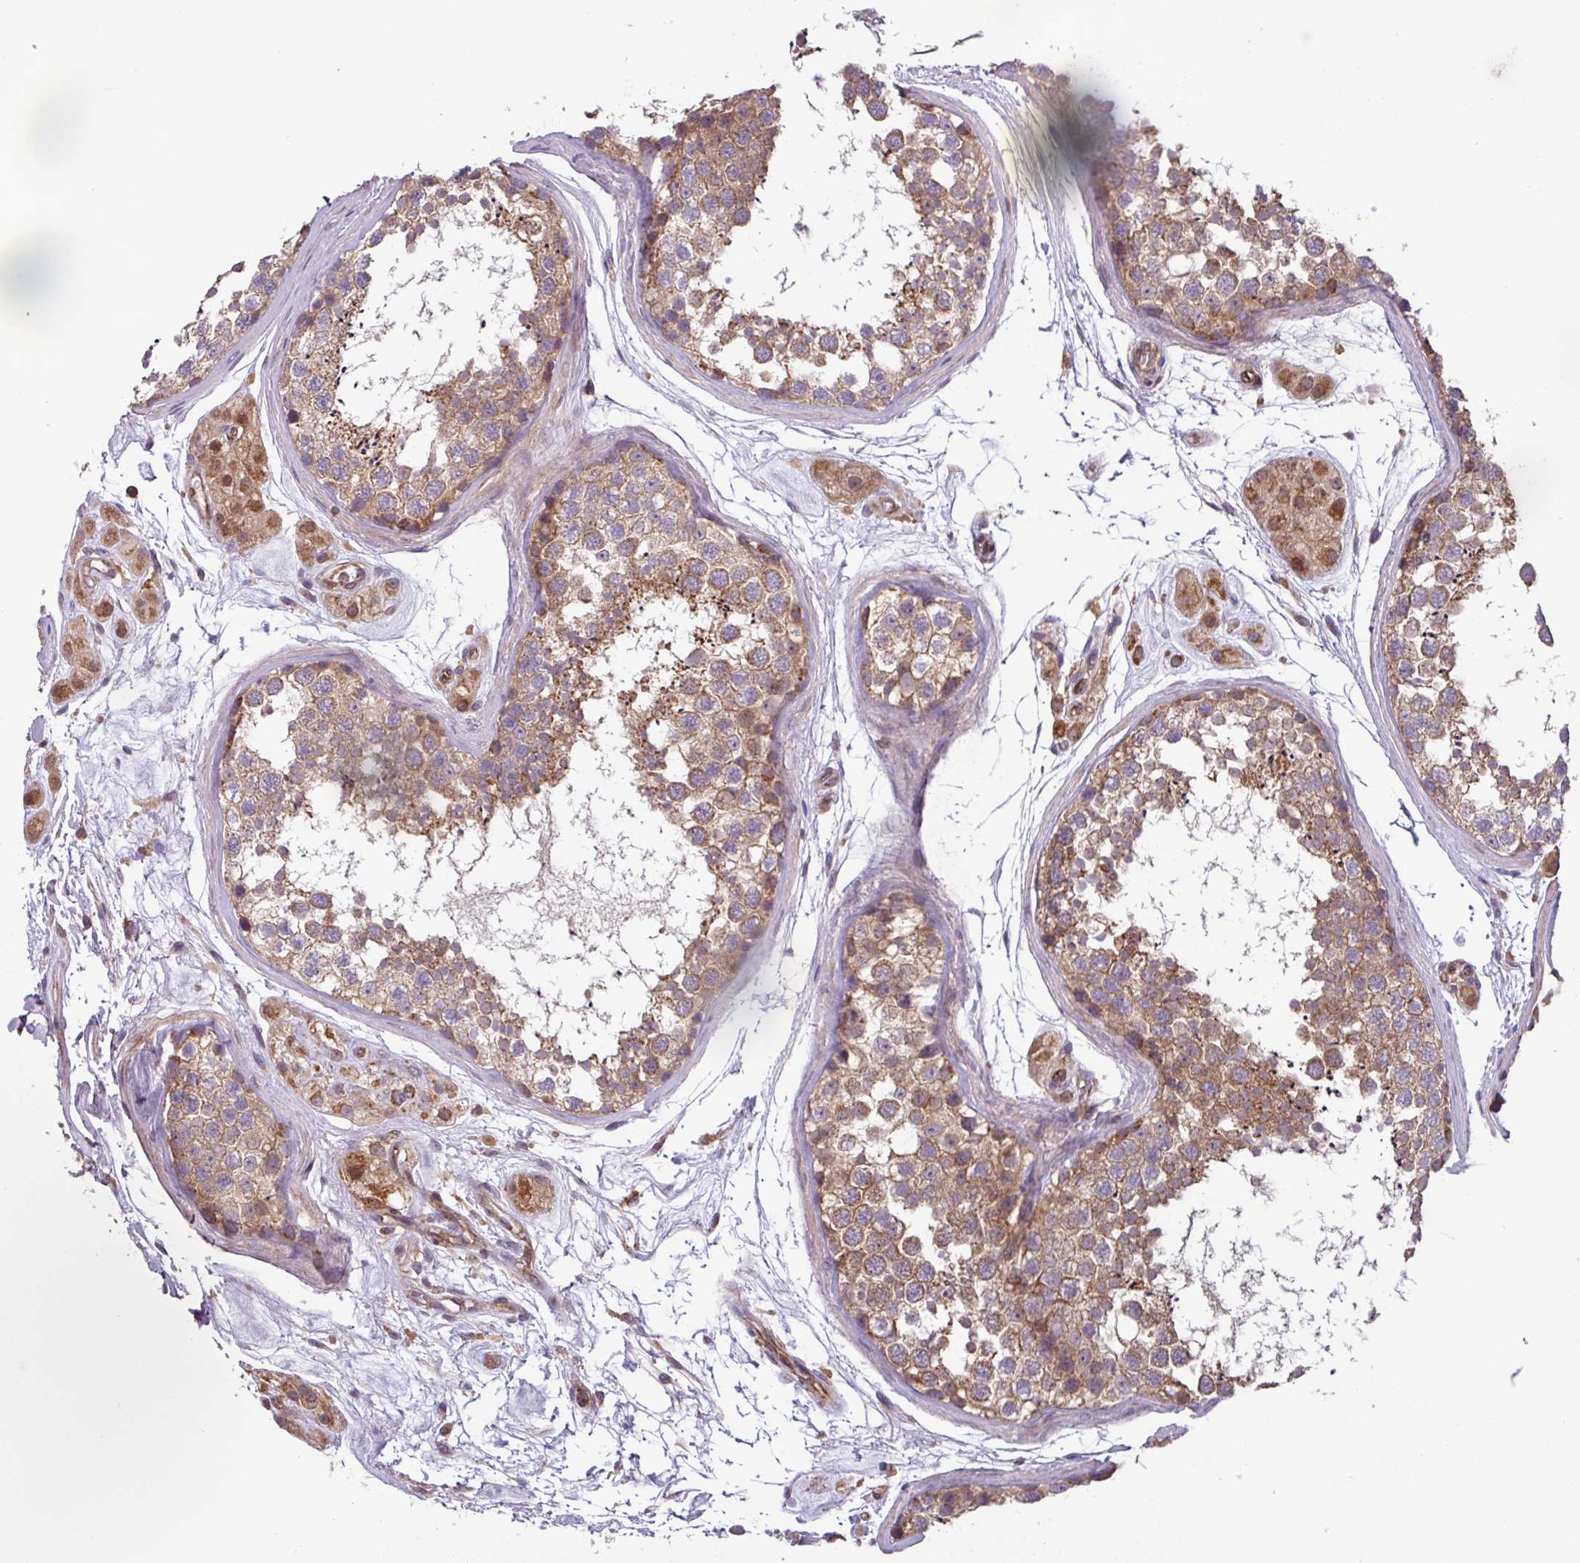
{"staining": {"intensity": "moderate", "quantity": ">75%", "location": "cytoplasmic/membranous"}, "tissue": "testis", "cell_type": "Cells in seminiferous ducts", "image_type": "normal", "snomed": [{"axis": "morphology", "description": "Normal tissue, NOS"}, {"axis": "topography", "description": "Testis"}], "caption": "A brown stain shows moderate cytoplasmic/membranous expression of a protein in cells in seminiferous ducts of unremarkable human testis. (brown staining indicates protein expression, while blue staining denotes nuclei).", "gene": "PLEKHD1", "patient": {"sex": "male", "age": 56}}